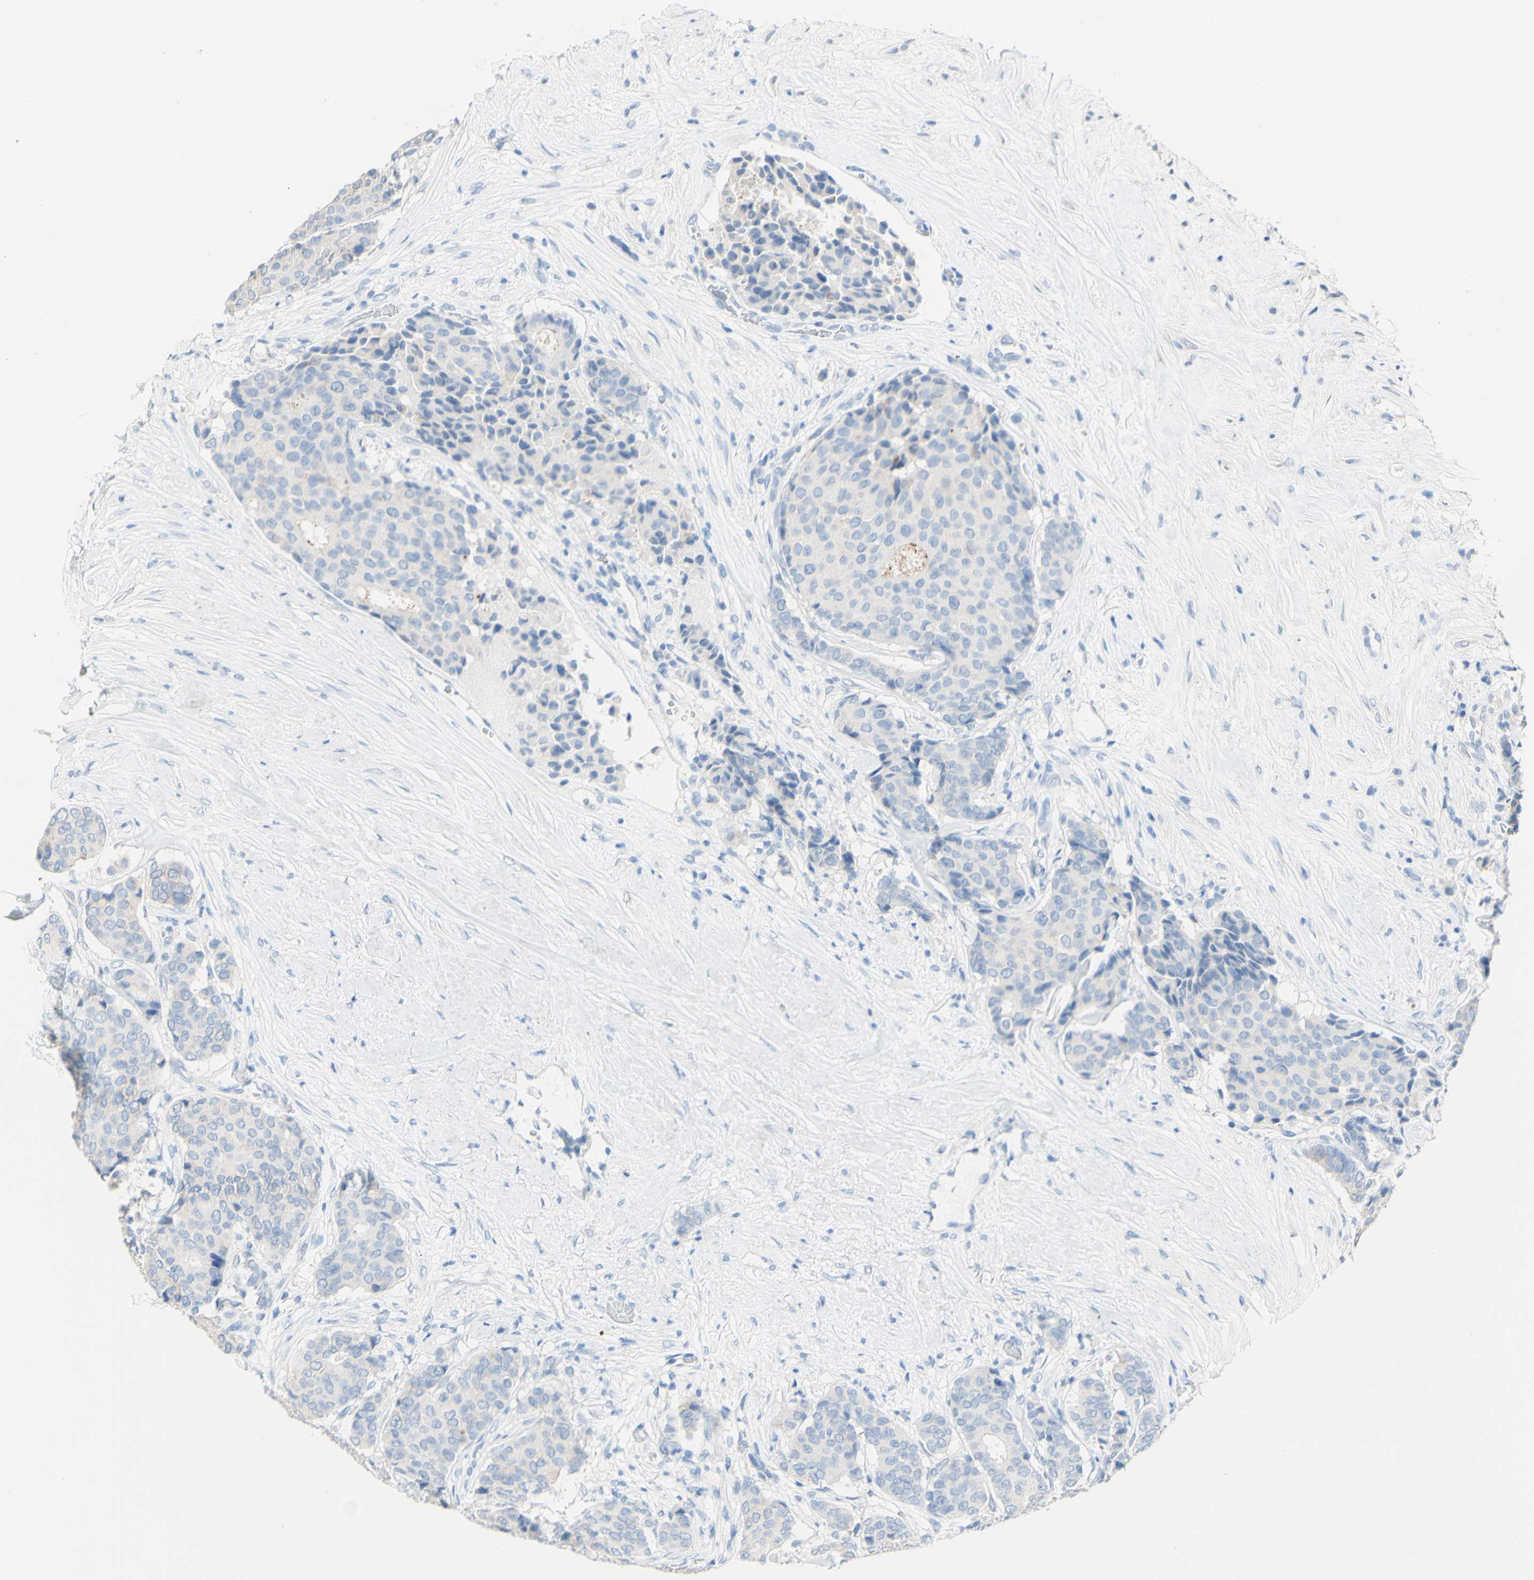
{"staining": {"intensity": "negative", "quantity": "none", "location": "none"}, "tissue": "breast cancer", "cell_type": "Tumor cells", "image_type": "cancer", "snomed": [{"axis": "morphology", "description": "Duct carcinoma"}, {"axis": "topography", "description": "Breast"}], "caption": "IHC micrograph of neoplastic tissue: human breast cancer stained with DAB demonstrates no significant protein positivity in tumor cells. Nuclei are stained in blue.", "gene": "DSC2", "patient": {"sex": "female", "age": 75}}